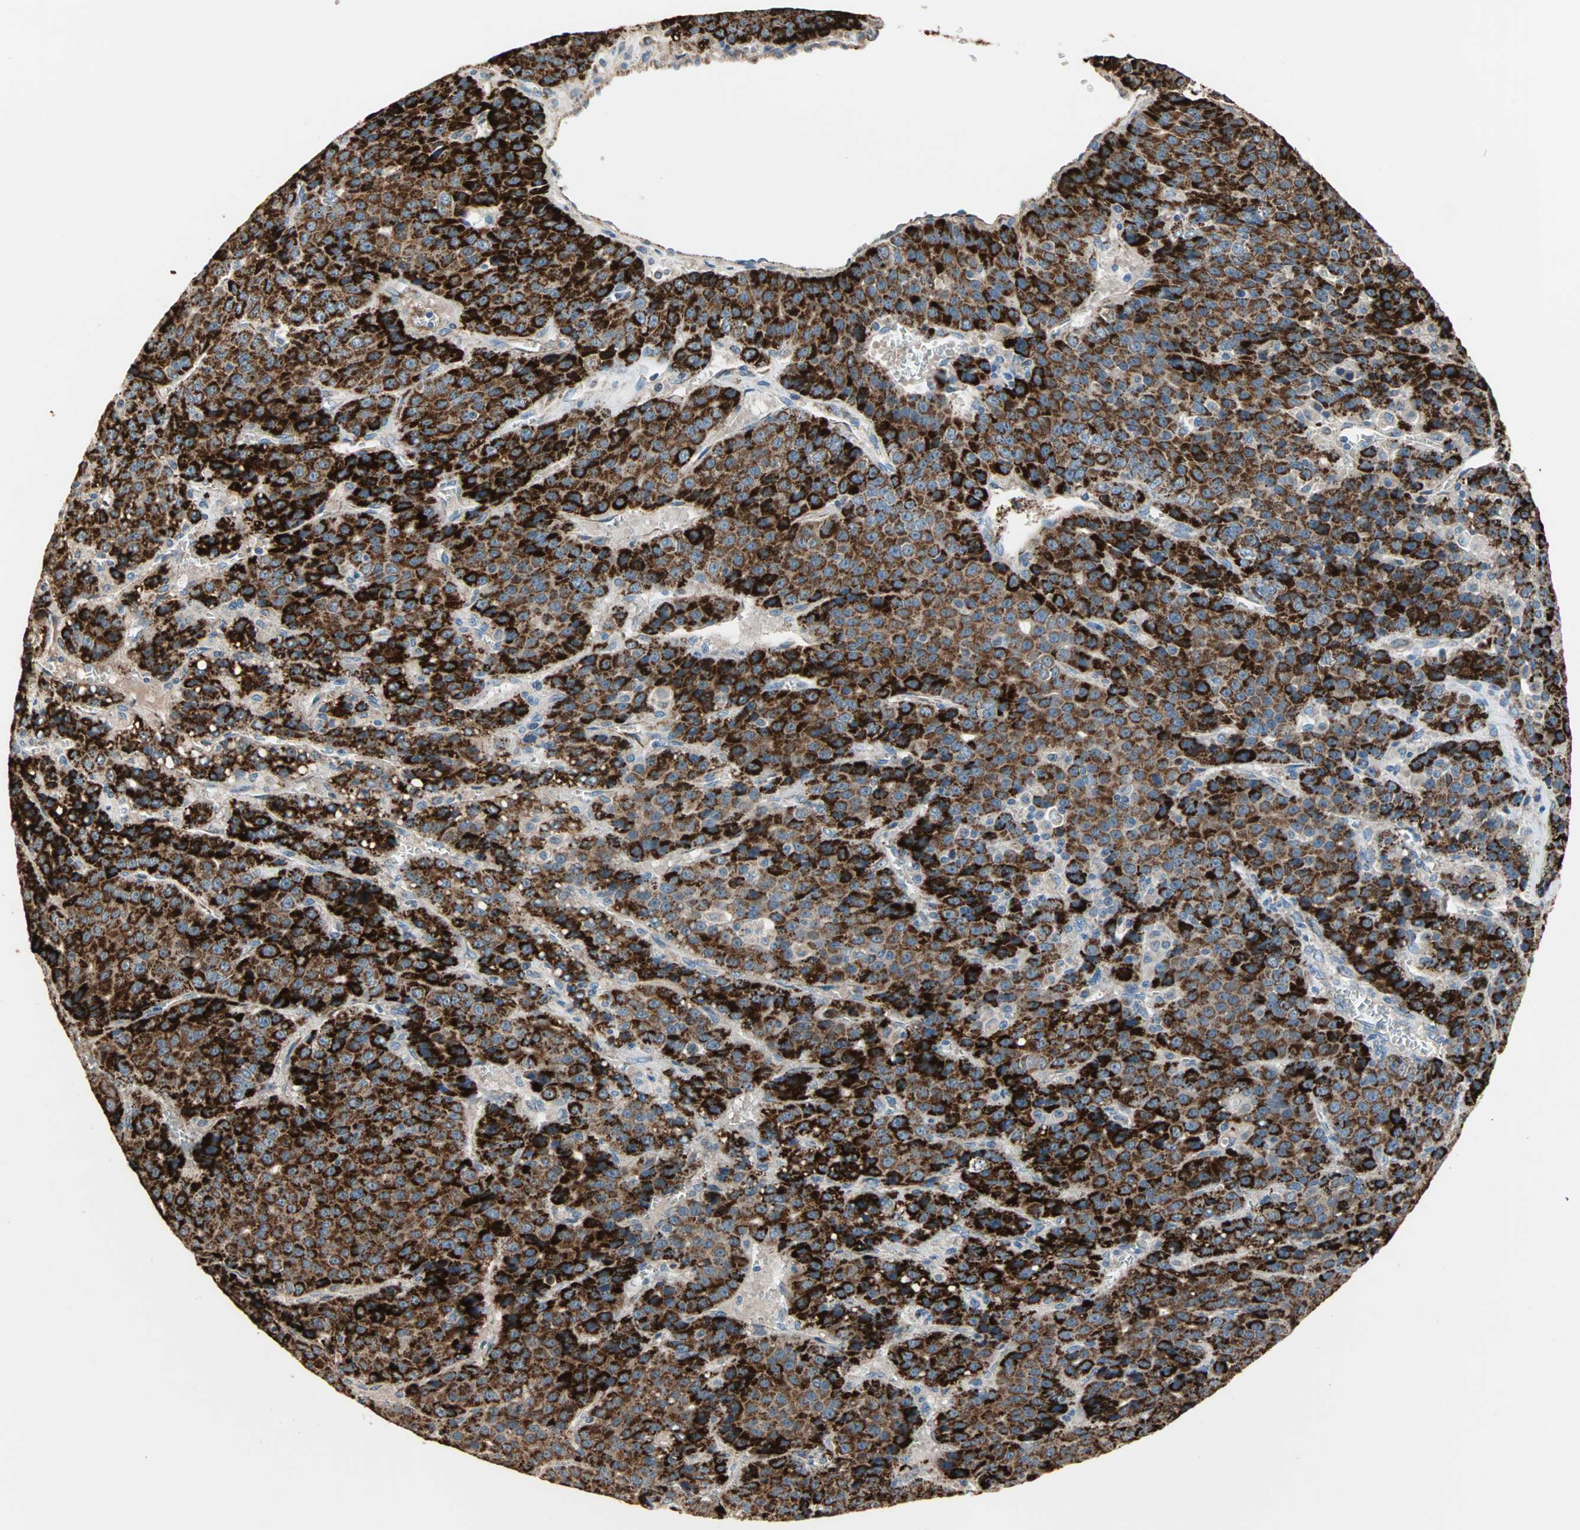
{"staining": {"intensity": "strong", "quantity": ">75%", "location": "cytoplasmic/membranous"}, "tissue": "liver cancer", "cell_type": "Tumor cells", "image_type": "cancer", "snomed": [{"axis": "morphology", "description": "Carcinoma, Hepatocellular, NOS"}, {"axis": "topography", "description": "Liver"}], "caption": "A high amount of strong cytoplasmic/membranous staining is seen in approximately >75% of tumor cells in hepatocellular carcinoma (liver) tissue.", "gene": "TST", "patient": {"sex": "female", "age": 53}}